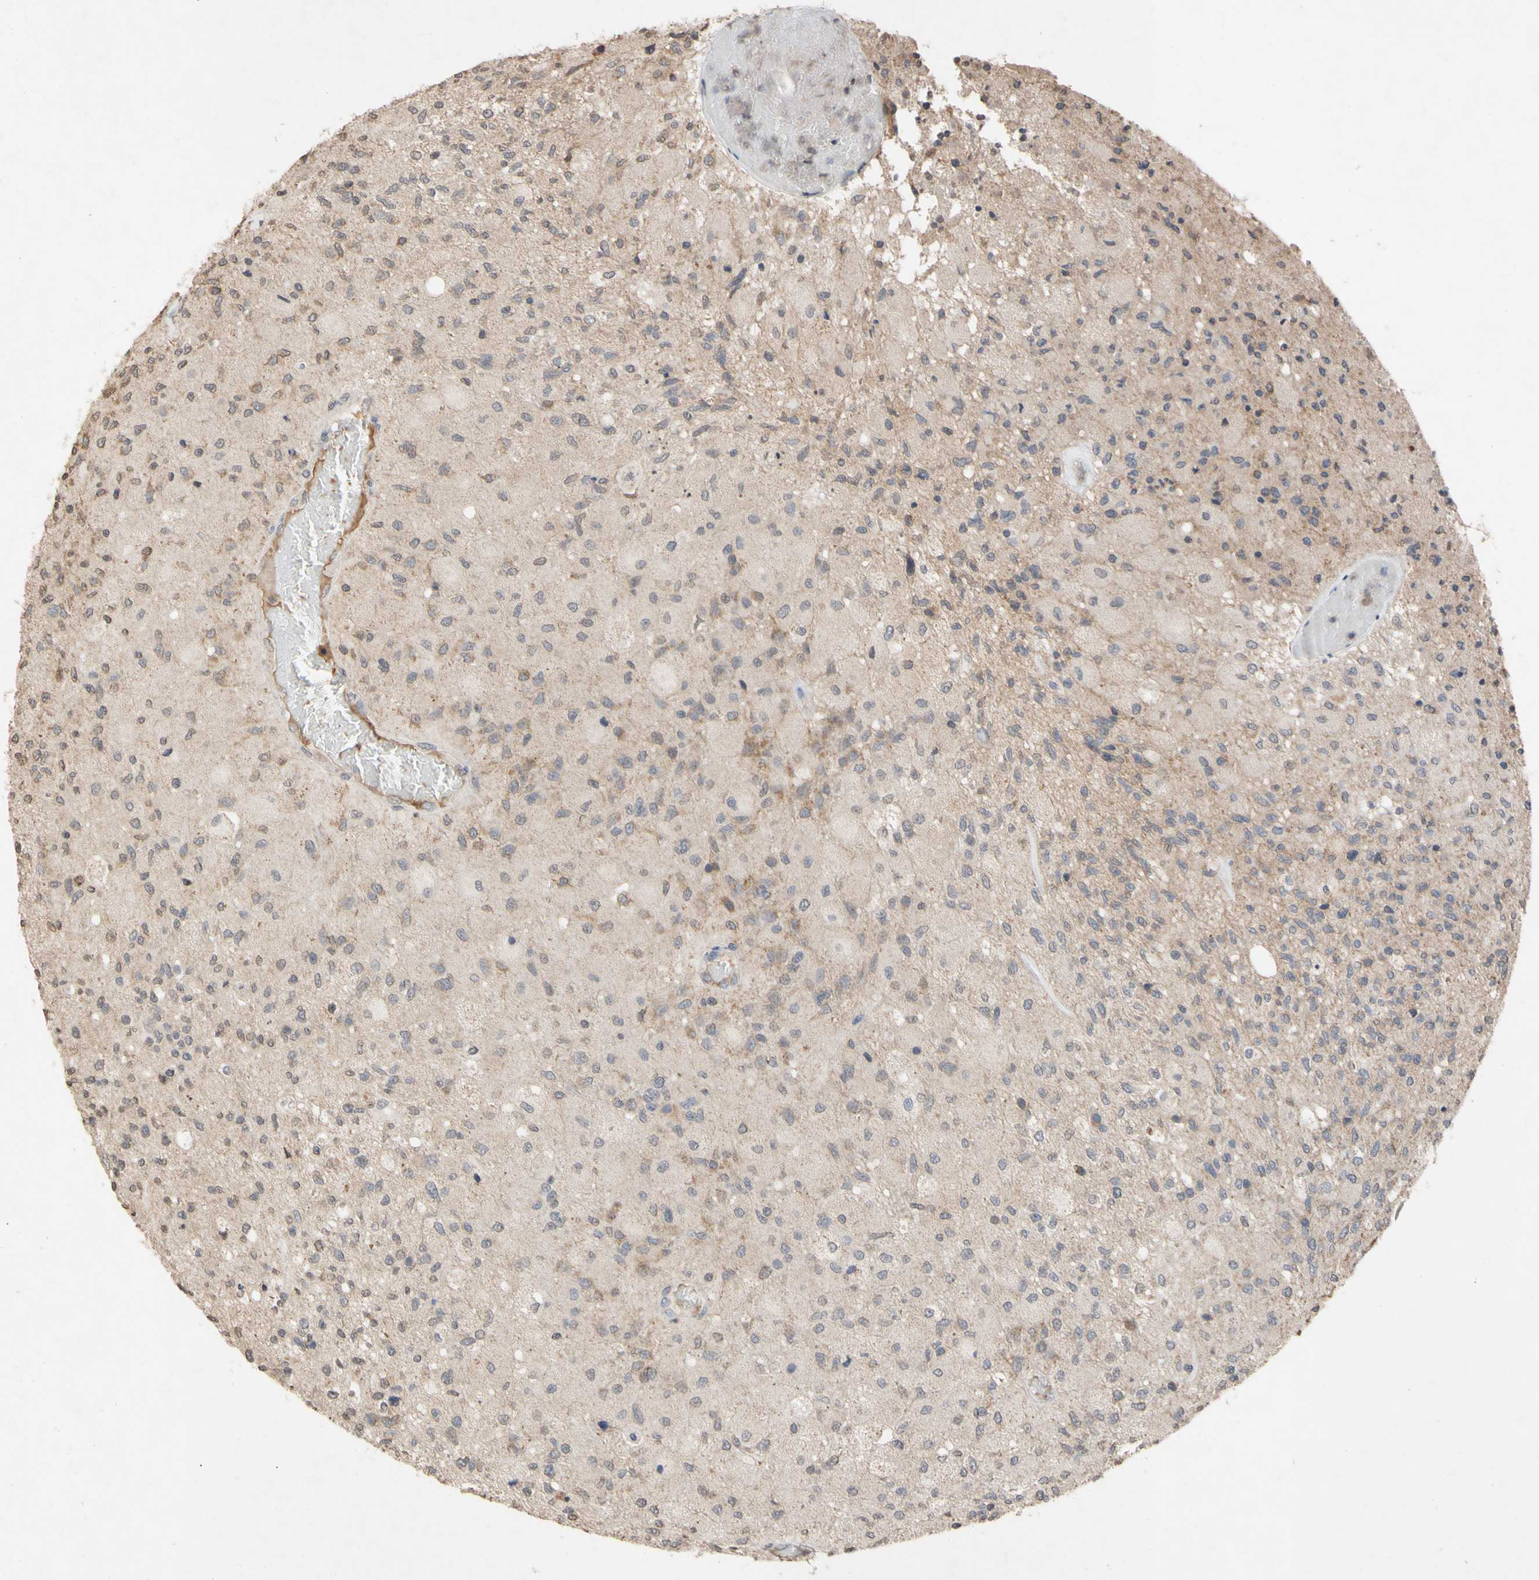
{"staining": {"intensity": "weak", "quantity": "25%-75%", "location": "cytoplasmic/membranous"}, "tissue": "glioma", "cell_type": "Tumor cells", "image_type": "cancer", "snomed": [{"axis": "morphology", "description": "Normal tissue, NOS"}, {"axis": "morphology", "description": "Glioma, malignant, High grade"}, {"axis": "topography", "description": "Cerebral cortex"}], "caption": "IHC photomicrograph of human malignant high-grade glioma stained for a protein (brown), which demonstrates low levels of weak cytoplasmic/membranous staining in about 25%-75% of tumor cells.", "gene": "NECTIN3", "patient": {"sex": "male", "age": 77}}